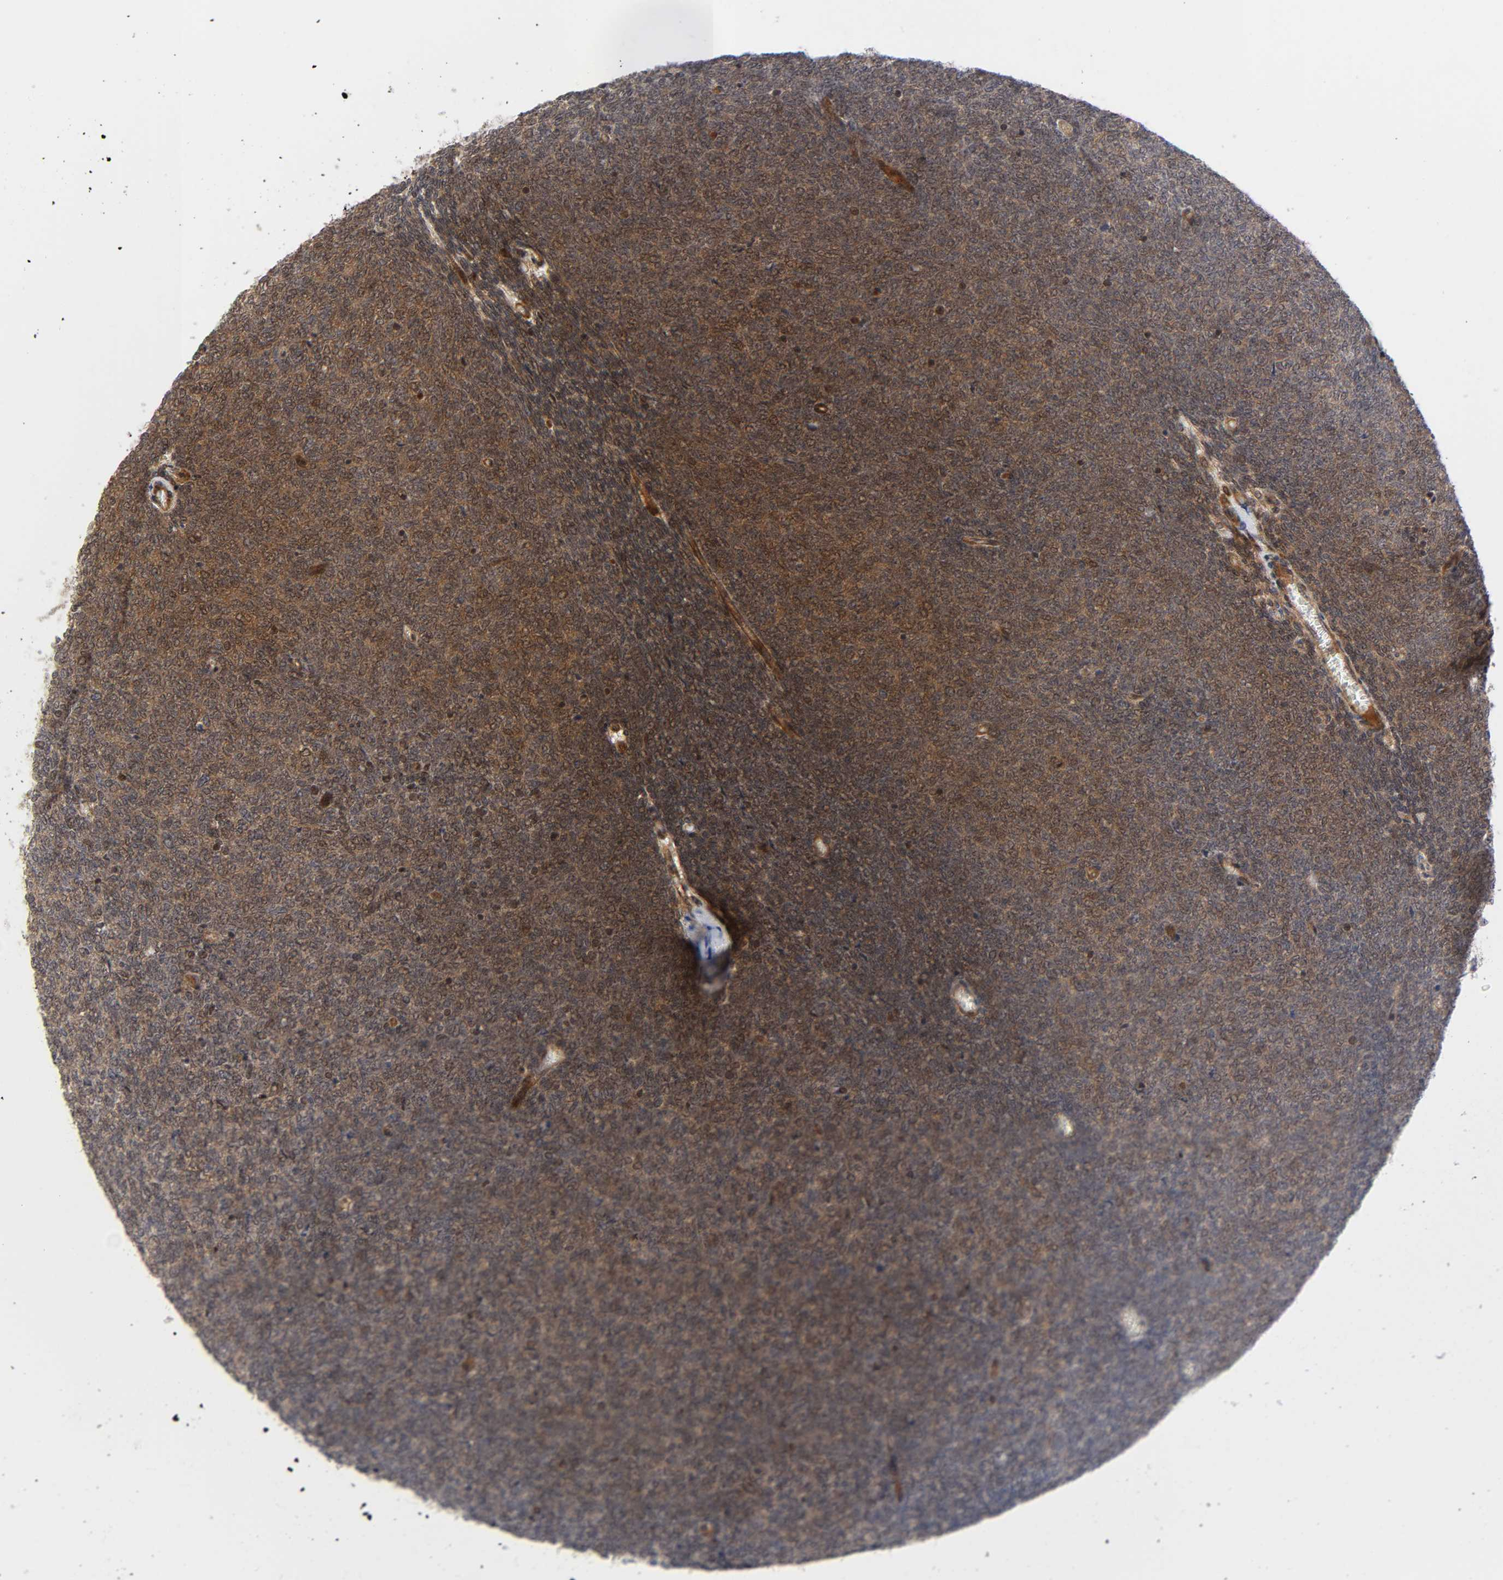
{"staining": {"intensity": "strong", "quantity": ">75%", "location": "cytoplasmic/membranous,nuclear"}, "tissue": "renal cancer", "cell_type": "Tumor cells", "image_type": "cancer", "snomed": [{"axis": "morphology", "description": "Neoplasm, malignant, NOS"}, {"axis": "topography", "description": "Kidney"}], "caption": "The photomicrograph reveals staining of renal cancer (neoplasm (malignant)), revealing strong cytoplasmic/membranous and nuclear protein expression (brown color) within tumor cells.", "gene": "CASP9", "patient": {"sex": "male", "age": 28}}